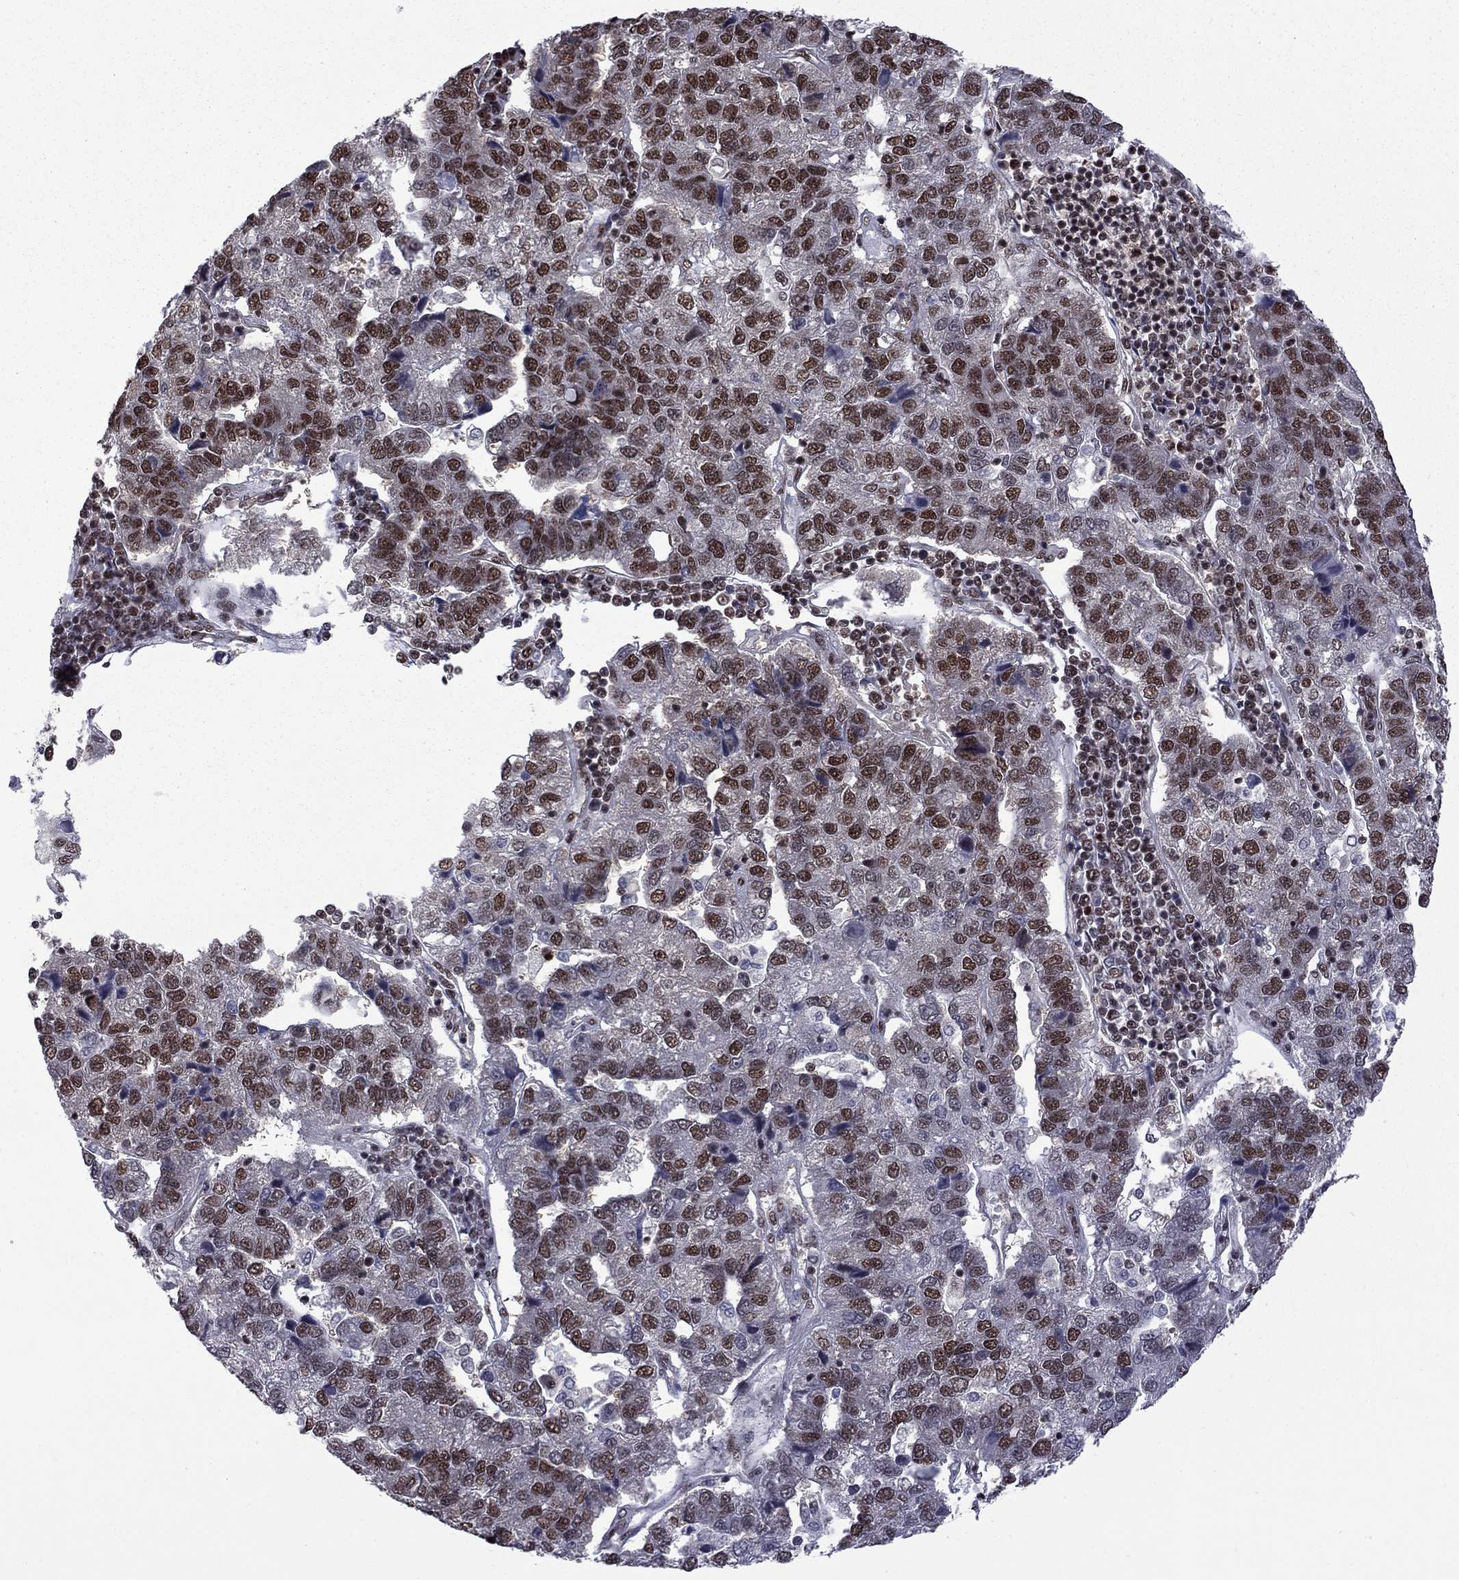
{"staining": {"intensity": "strong", "quantity": ">75%", "location": "nuclear"}, "tissue": "pancreatic cancer", "cell_type": "Tumor cells", "image_type": "cancer", "snomed": [{"axis": "morphology", "description": "Adenocarcinoma, NOS"}, {"axis": "topography", "description": "Pancreas"}], "caption": "Immunohistochemical staining of human pancreatic cancer displays strong nuclear protein staining in about >75% of tumor cells.", "gene": "MED25", "patient": {"sex": "female", "age": 61}}